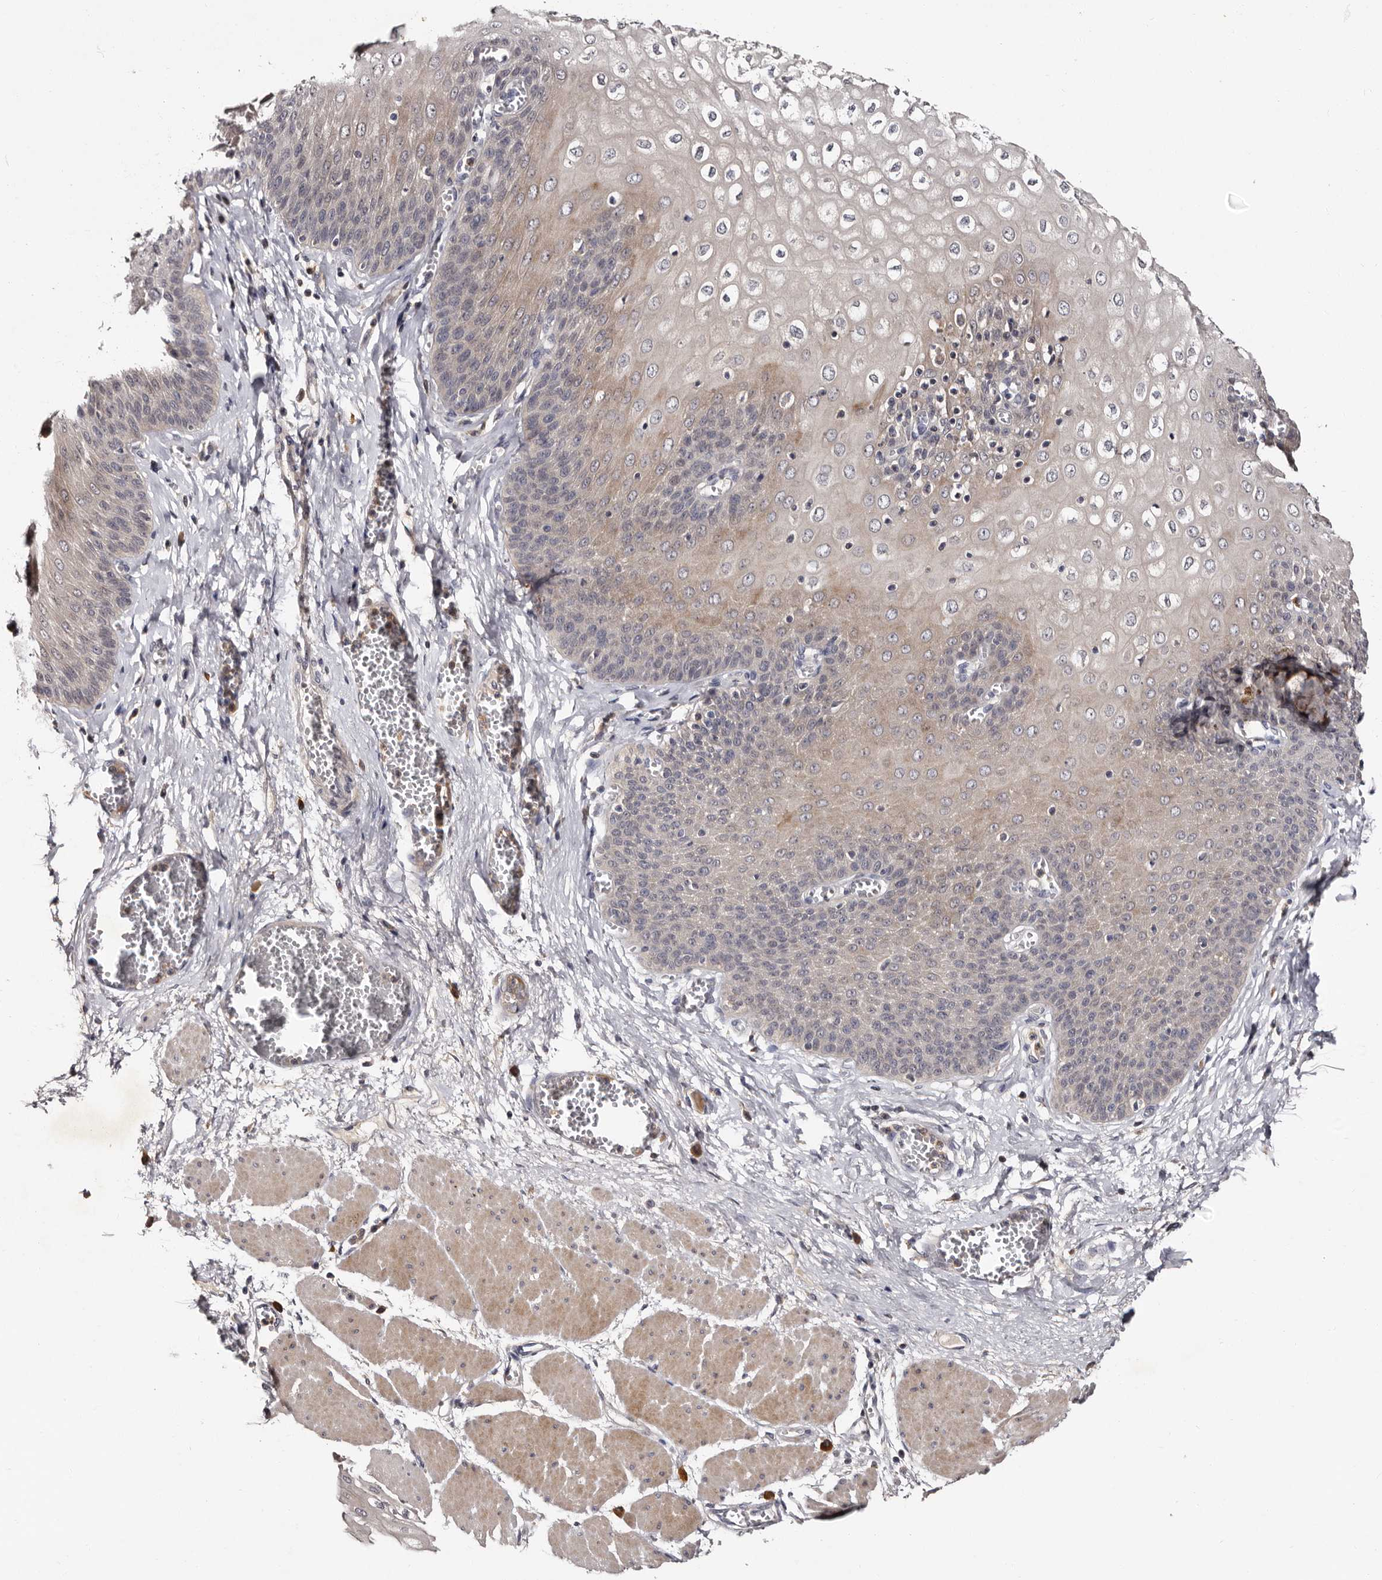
{"staining": {"intensity": "moderate", "quantity": ">75%", "location": "cytoplasmic/membranous"}, "tissue": "esophagus", "cell_type": "Squamous epithelial cells", "image_type": "normal", "snomed": [{"axis": "morphology", "description": "Normal tissue, NOS"}, {"axis": "topography", "description": "Esophagus"}], "caption": "This photomicrograph shows IHC staining of unremarkable esophagus, with medium moderate cytoplasmic/membranous staining in approximately >75% of squamous epithelial cells.", "gene": "DNPH1", "patient": {"sex": "male", "age": 60}}